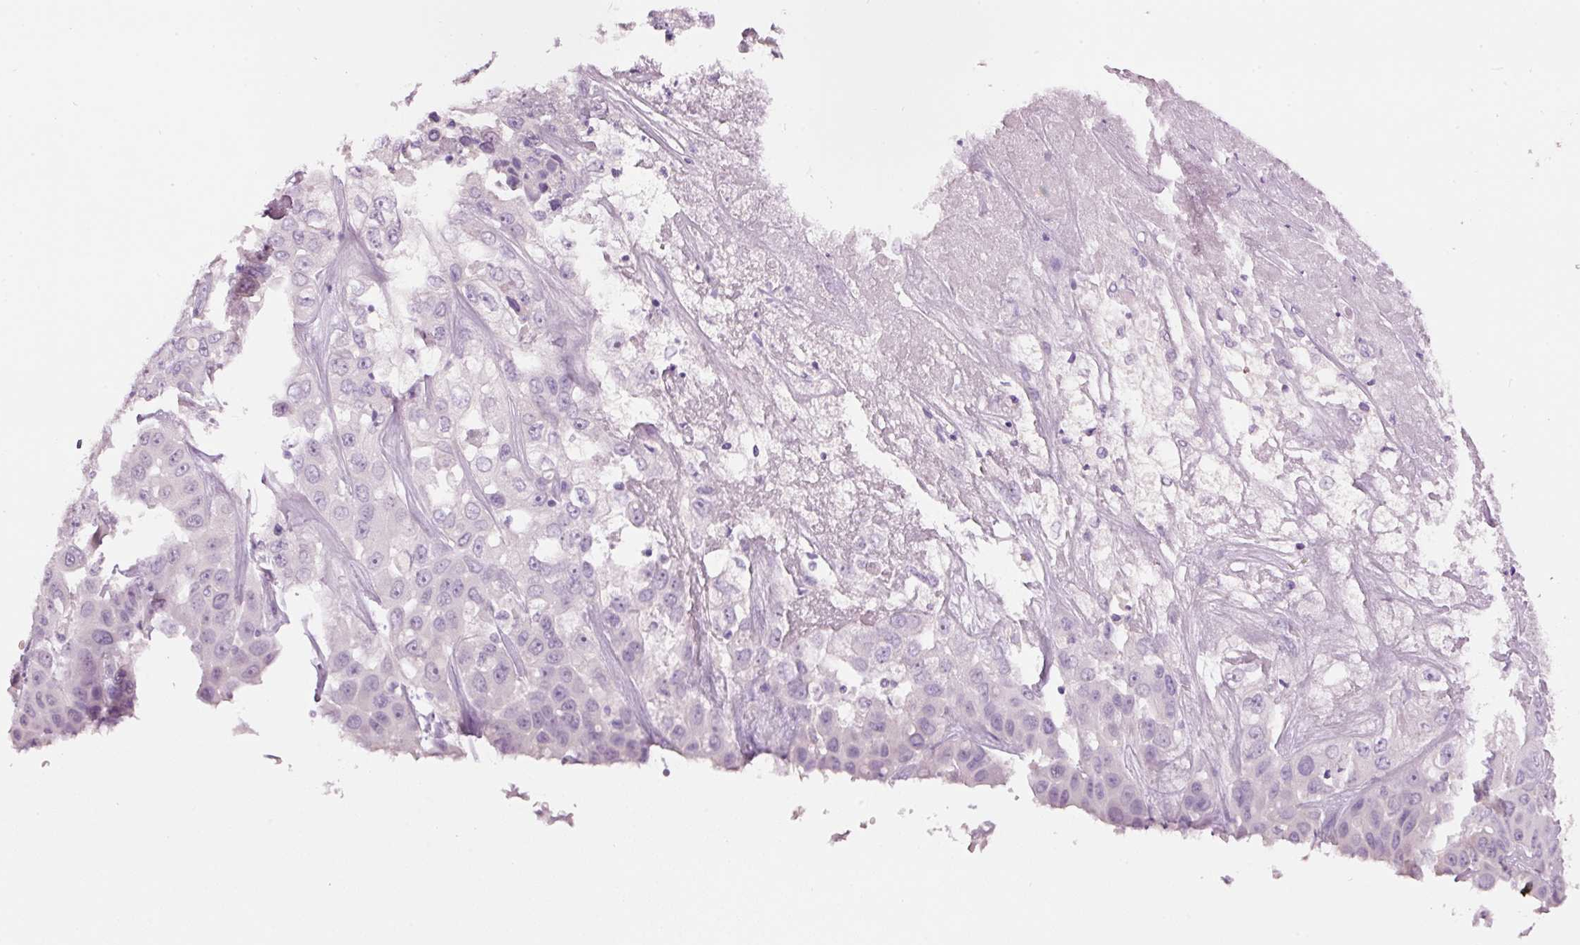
{"staining": {"intensity": "negative", "quantity": "none", "location": "none"}, "tissue": "liver cancer", "cell_type": "Tumor cells", "image_type": "cancer", "snomed": [{"axis": "morphology", "description": "Cholangiocarcinoma"}, {"axis": "topography", "description": "Liver"}], "caption": "IHC histopathology image of neoplastic tissue: human liver cholangiocarcinoma stained with DAB shows no significant protein expression in tumor cells.", "gene": "GCG", "patient": {"sex": "female", "age": 52}}